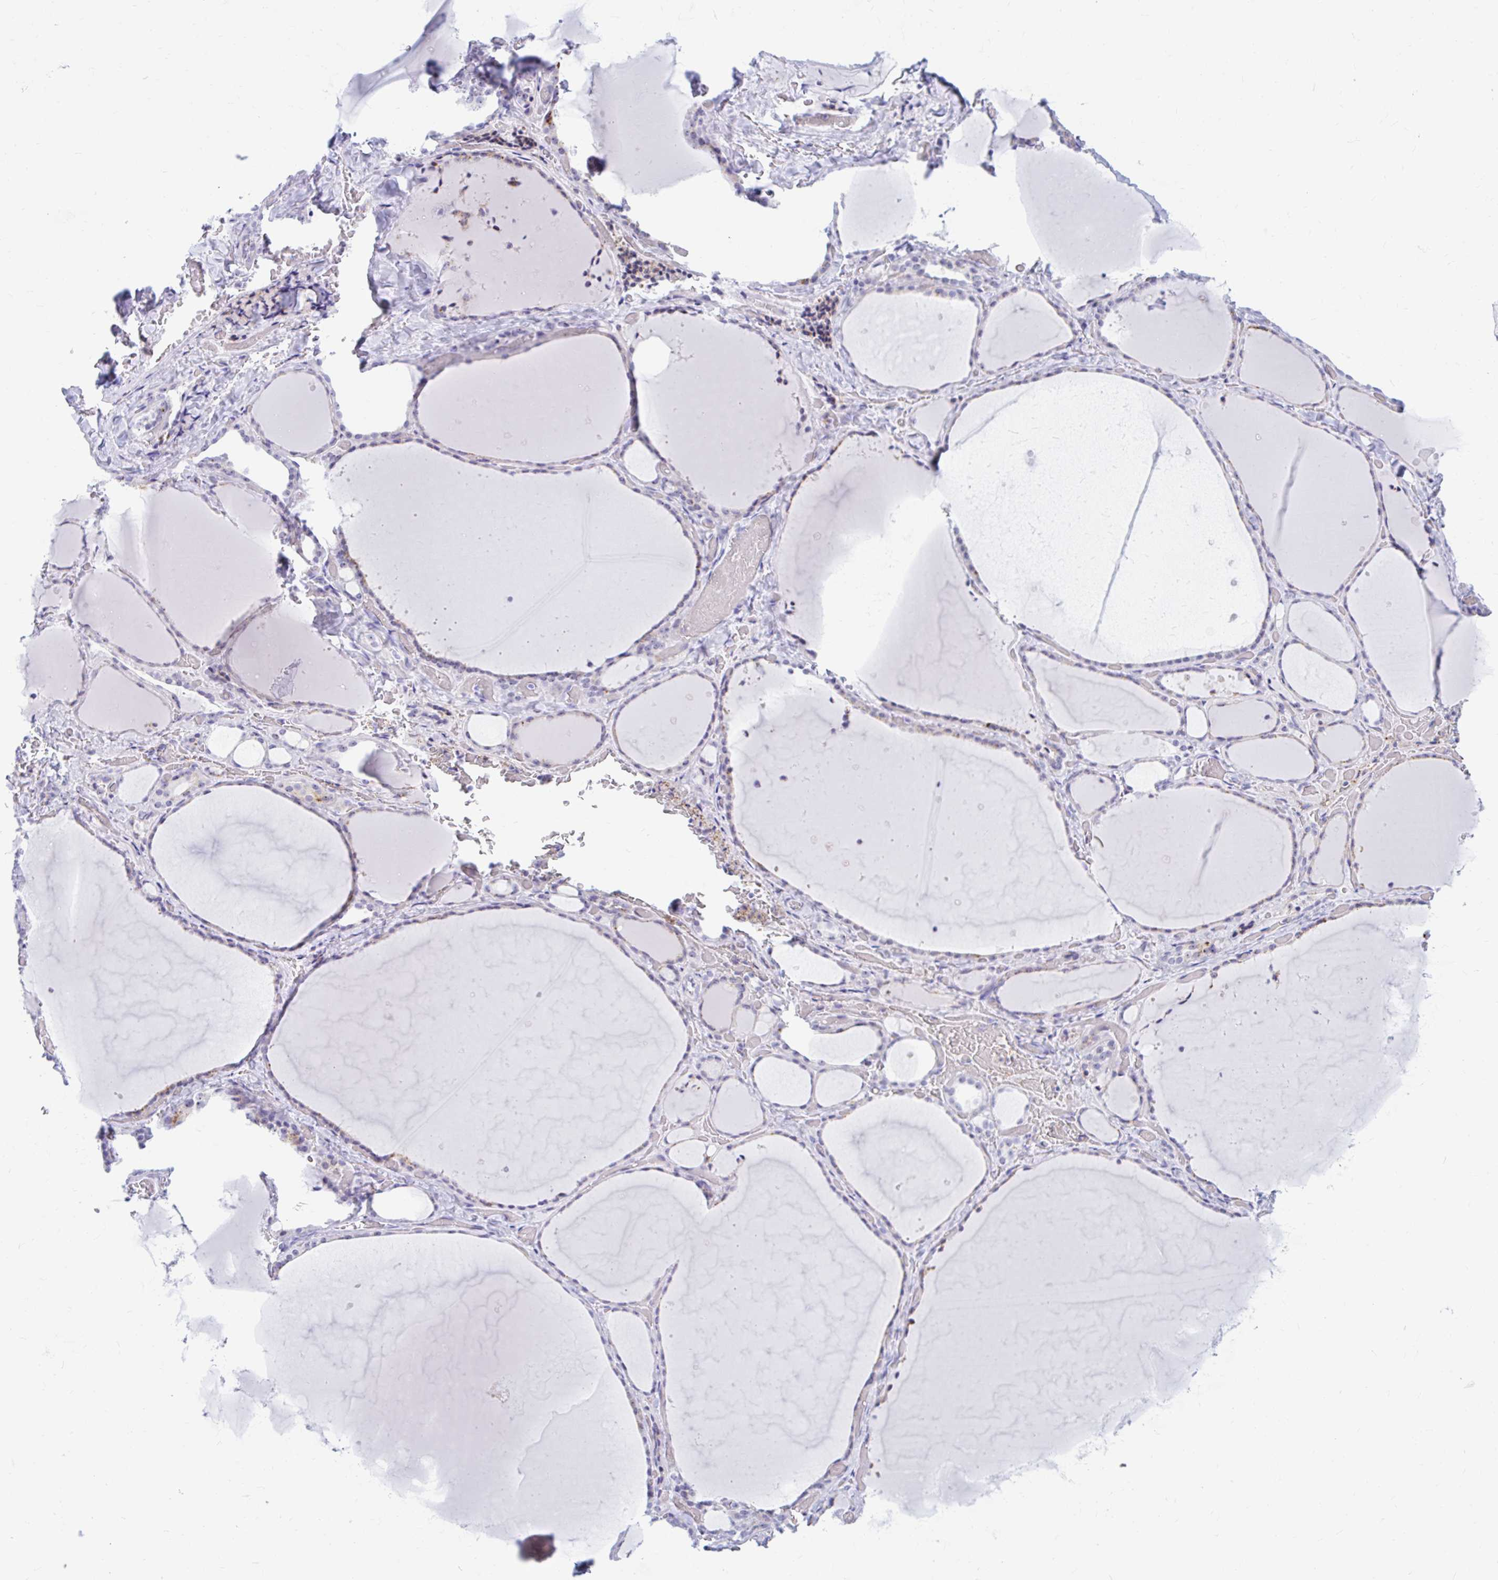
{"staining": {"intensity": "moderate", "quantity": "<25%", "location": "cytoplasmic/membranous,nuclear"}, "tissue": "thyroid gland", "cell_type": "Glandular cells", "image_type": "normal", "snomed": [{"axis": "morphology", "description": "Normal tissue, NOS"}, {"axis": "topography", "description": "Thyroid gland"}], "caption": "Thyroid gland stained with DAB (3,3'-diaminobenzidine) IHC exhibits low levels of moderate cytoplasmic/membranous,nuclear positivity in approximately <25% of glandular cells.", "gene": "FTSJ3", "patient": {"sex": "female", "age": 36}}